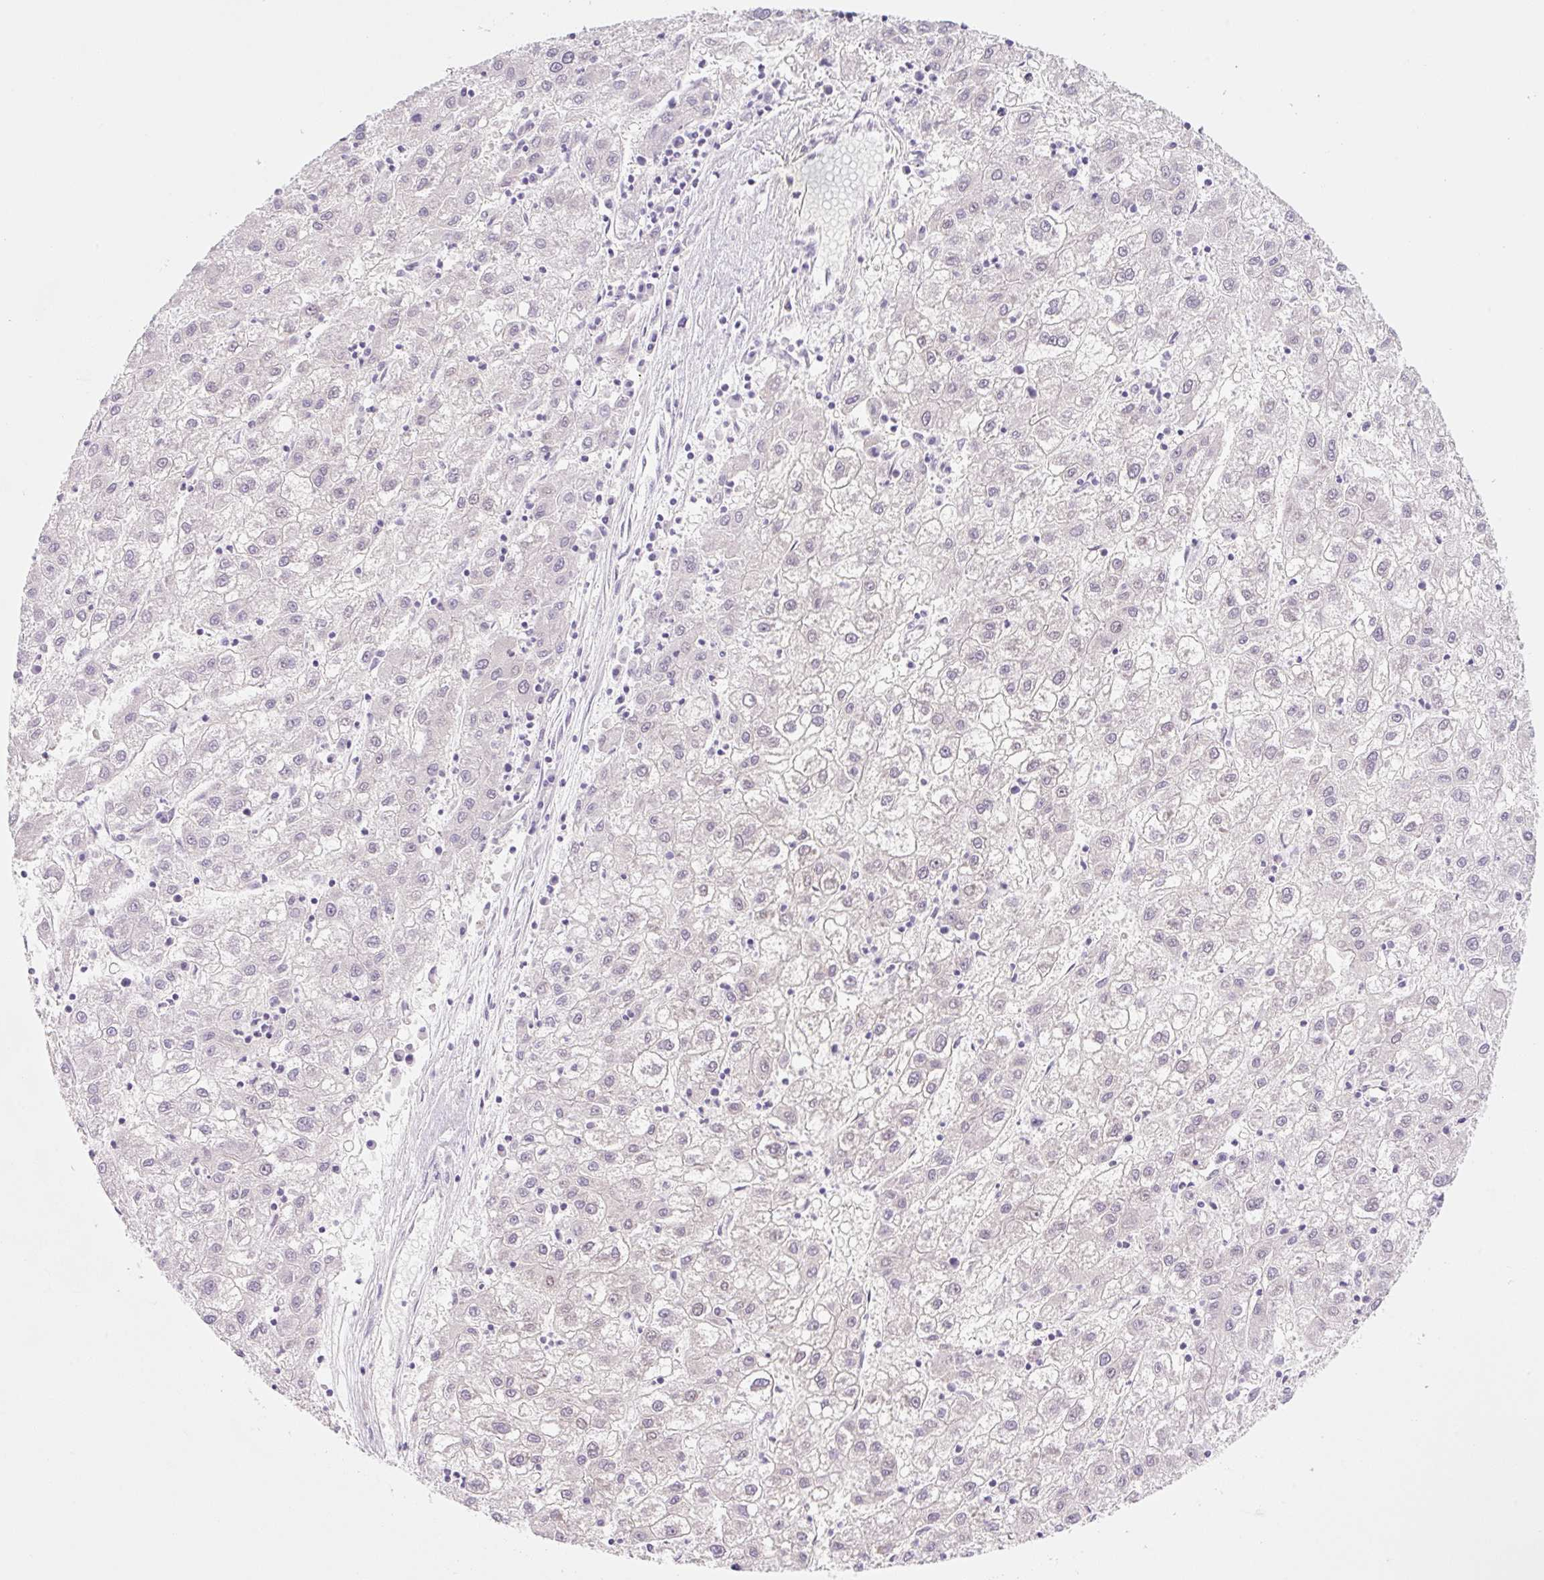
{"staining": {"intensity": "negative", "quantity": "none", "location": "none"}, "tissue": "liver cancer", "cell_type": "Tumor cells", "image_type": "cancer", "snomed": [{"axis": "morphology", "description": "Carcinoma, Hepatocellular, NOS"}, {"axis": "topography", "description": "Liver"}], "caption": "Immunohistochemistry (IHC) micrograph of human hepatocellular carcinoma (liver) stained for a protein (brown), which exhibits no staining in tumor cells.", "gene": "SYNE3", "patient": {"sex": "male", "age": 72}}